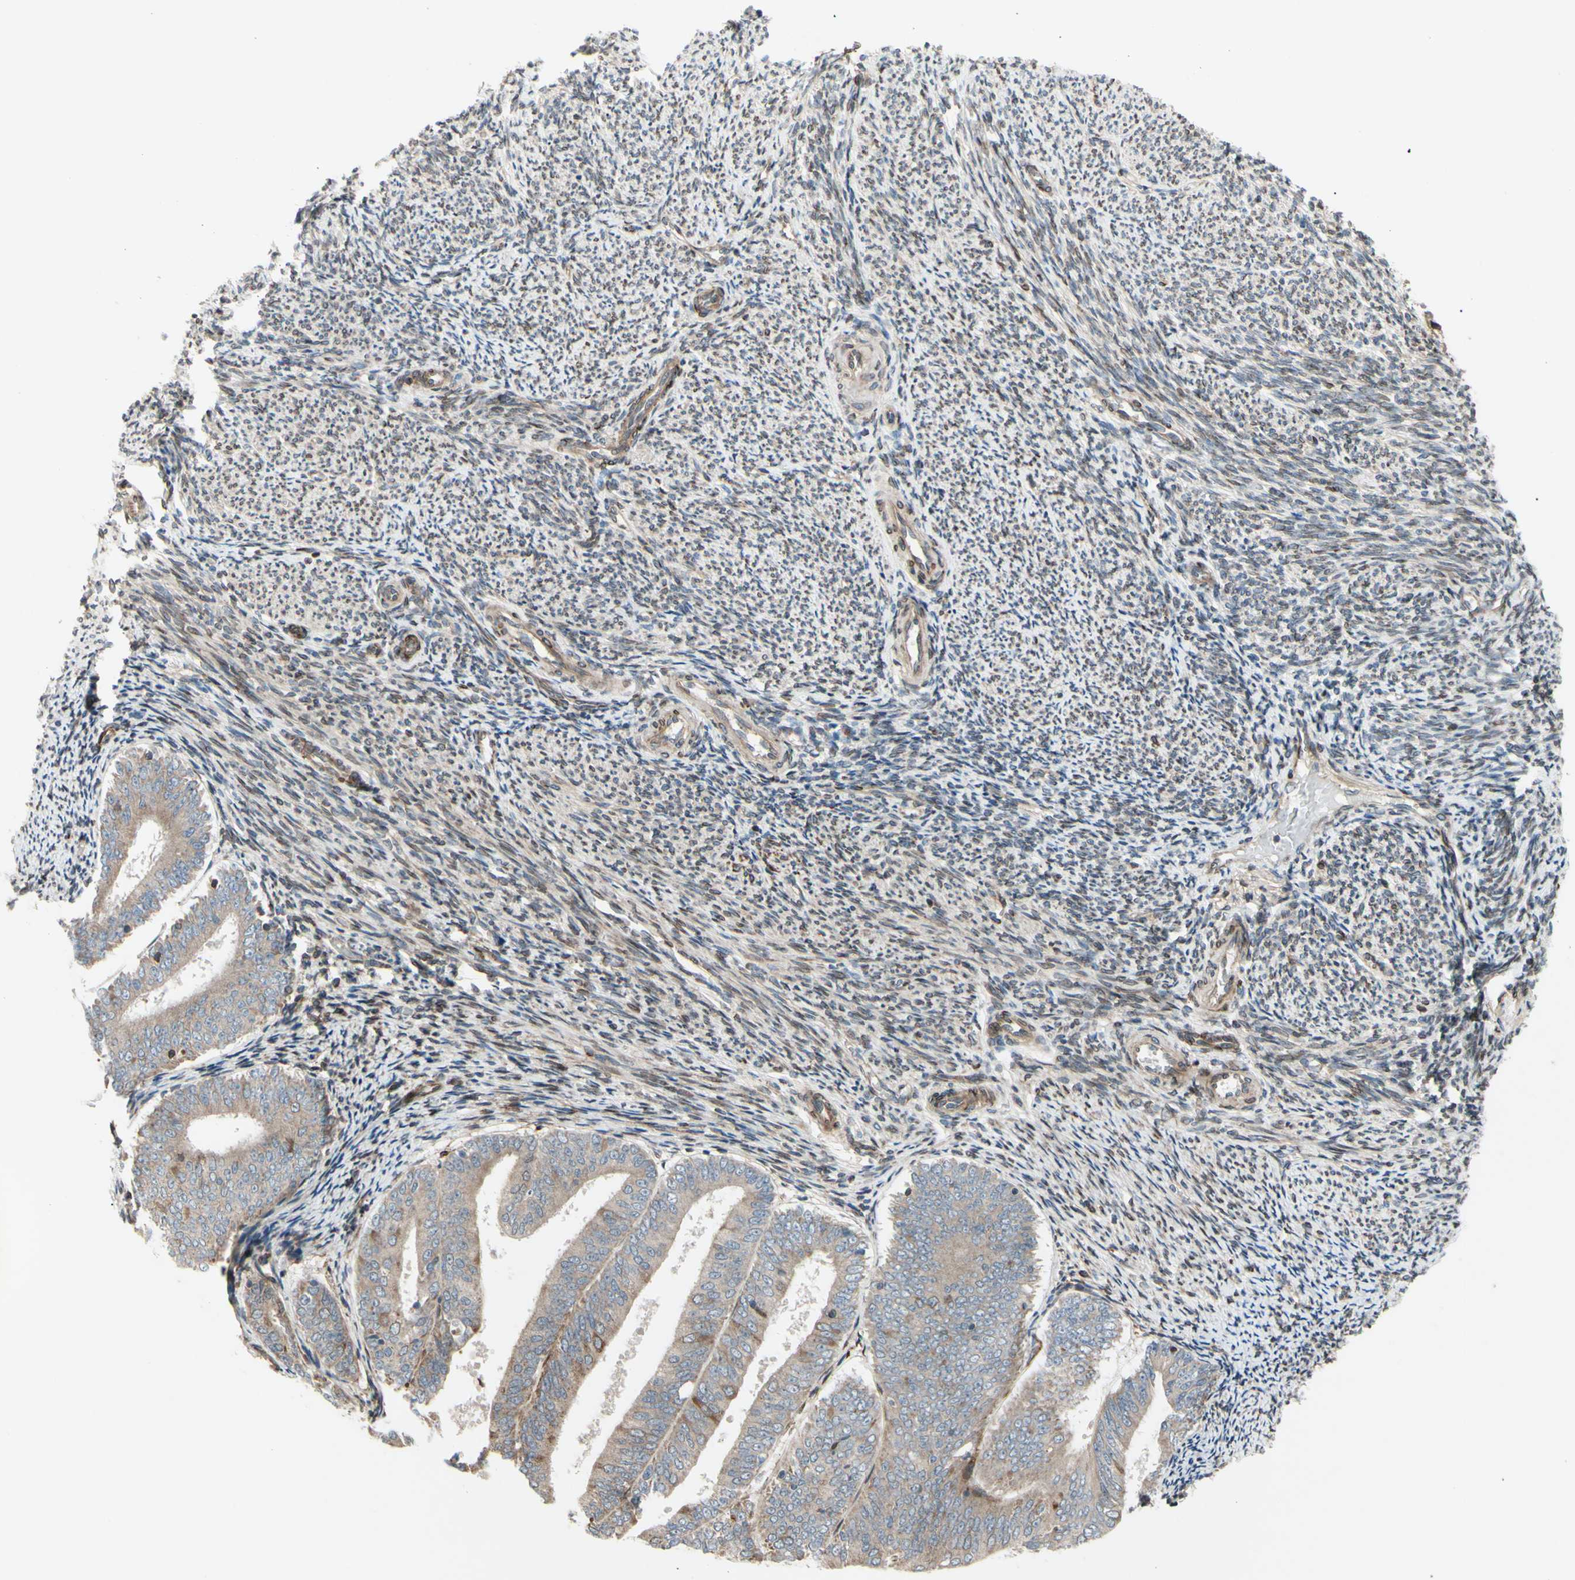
{"staining": {"intensity": "weak", "quantity": ">75%", "location": "cytoplasmic/membranous"}, "tissue": "endometrial cancer", "cell_type": "Tumor cells", "image_type": "cancer", "snomed": [{"axis": "morphology", "description": "Adenocarcinoma, NOS"}, {"axis": "topography", "description": "Endometrium"}], "caption": "The micrograph shows a brown stain indicating the presence of a protein in the cytoplasmic/membranous of tumor cells in endometrial adenocarcinoma.", "gene": "PRAF2", "patient": {"sex": "female", "age": 63}}